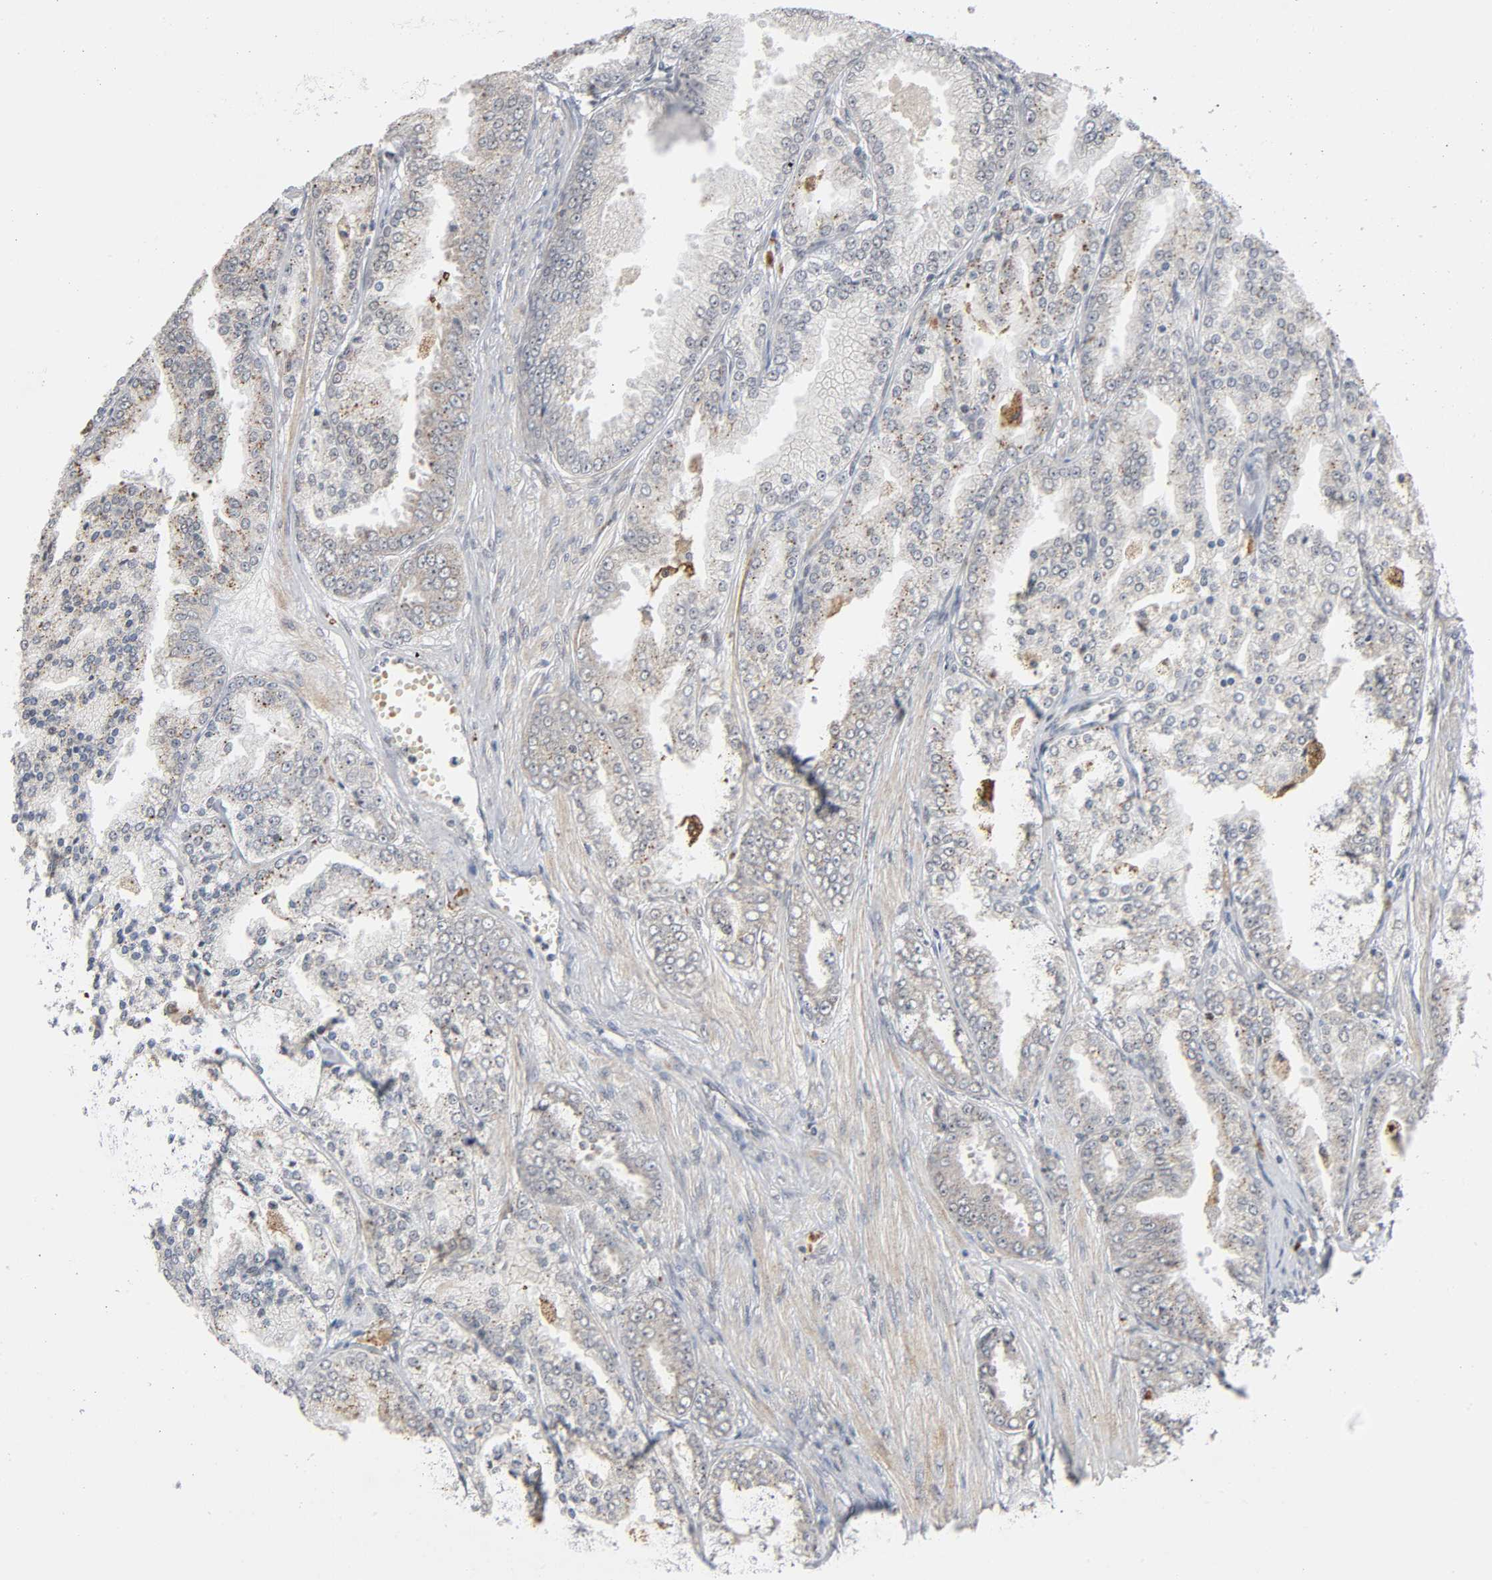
{"staining": {"intensity": "weak", "quantity": "25%-75%", "location": "cytoplasmic/membranous"}, "tissue": "prostate cancer", "cell_type": "Tumor cells", "image_type": "cancer", "snomed": [{"axis": "morphology", "description": "Adenocarcinoma, High grade"}, {"axis": "topography", "description": "Prostate"}], "caption": "High-grade adenocarcinoma (prostate) tissue displays weak cytoplasmic/membranous expression in about 25%-75% of tumor cells, visualized by immunohistochemistry.", "gene": "KAT2B", "patient": {"sex": "male", "age": 61}}